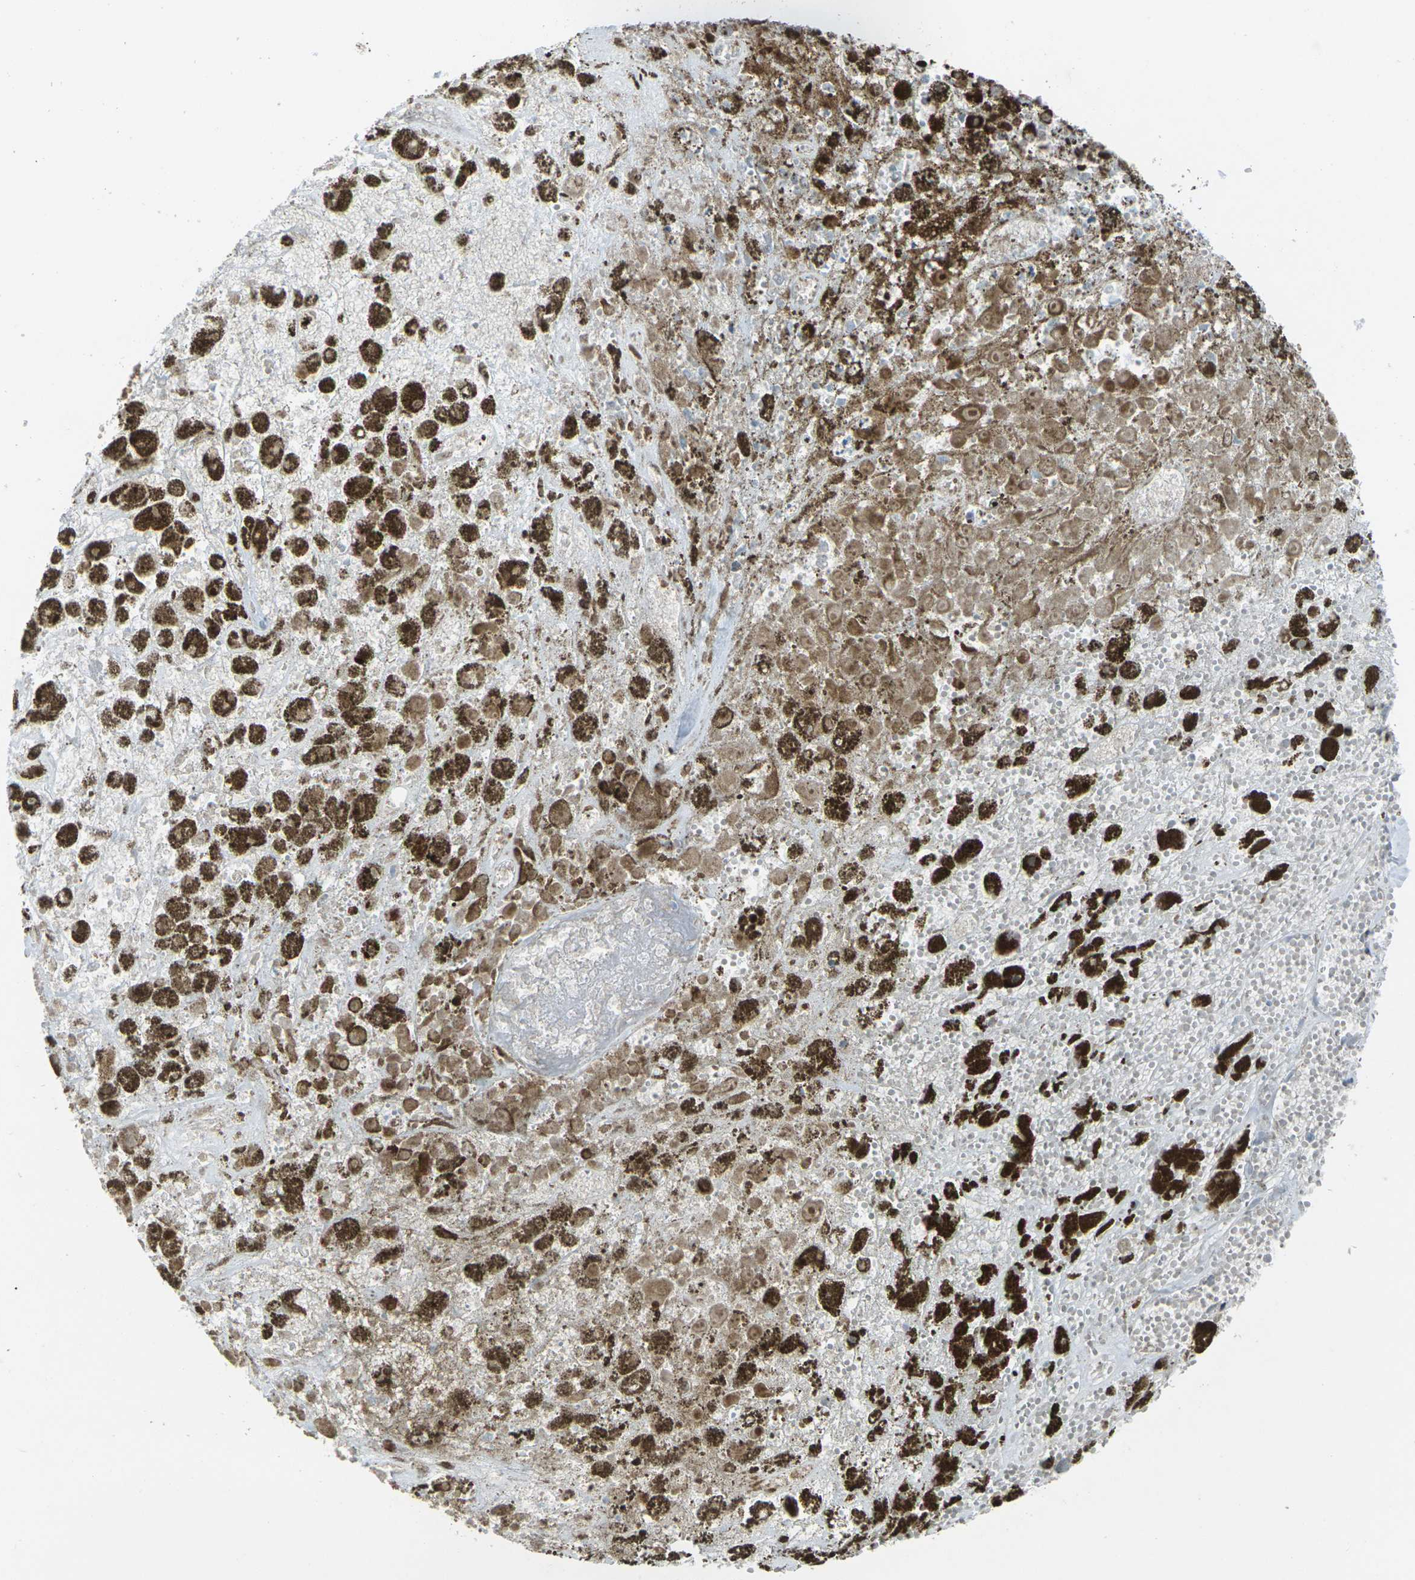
{"staining": {"intensity": "strong", "quantity": ">75%", "location": "cytoplasmic/membranous"}, "tissue": "melanoma", "cell_type": "Tumor cells", "image_type": "cancer", "snomed": [{"axis": "morphology", "description": "Malignant melanoma, Metastatic site"}, {"axis": "topography", "description": "Lymph node"}], "caption": "Immunohistochemistry (IHC) histopathology image of human melanoma stained for a protein (brown), which reveals high levels of strong cytoplasmic/membranous expression in approximately >75% of tumor cells.", "gene": "TMEM120B", "patient": {"sex": "male", "age": 59}}